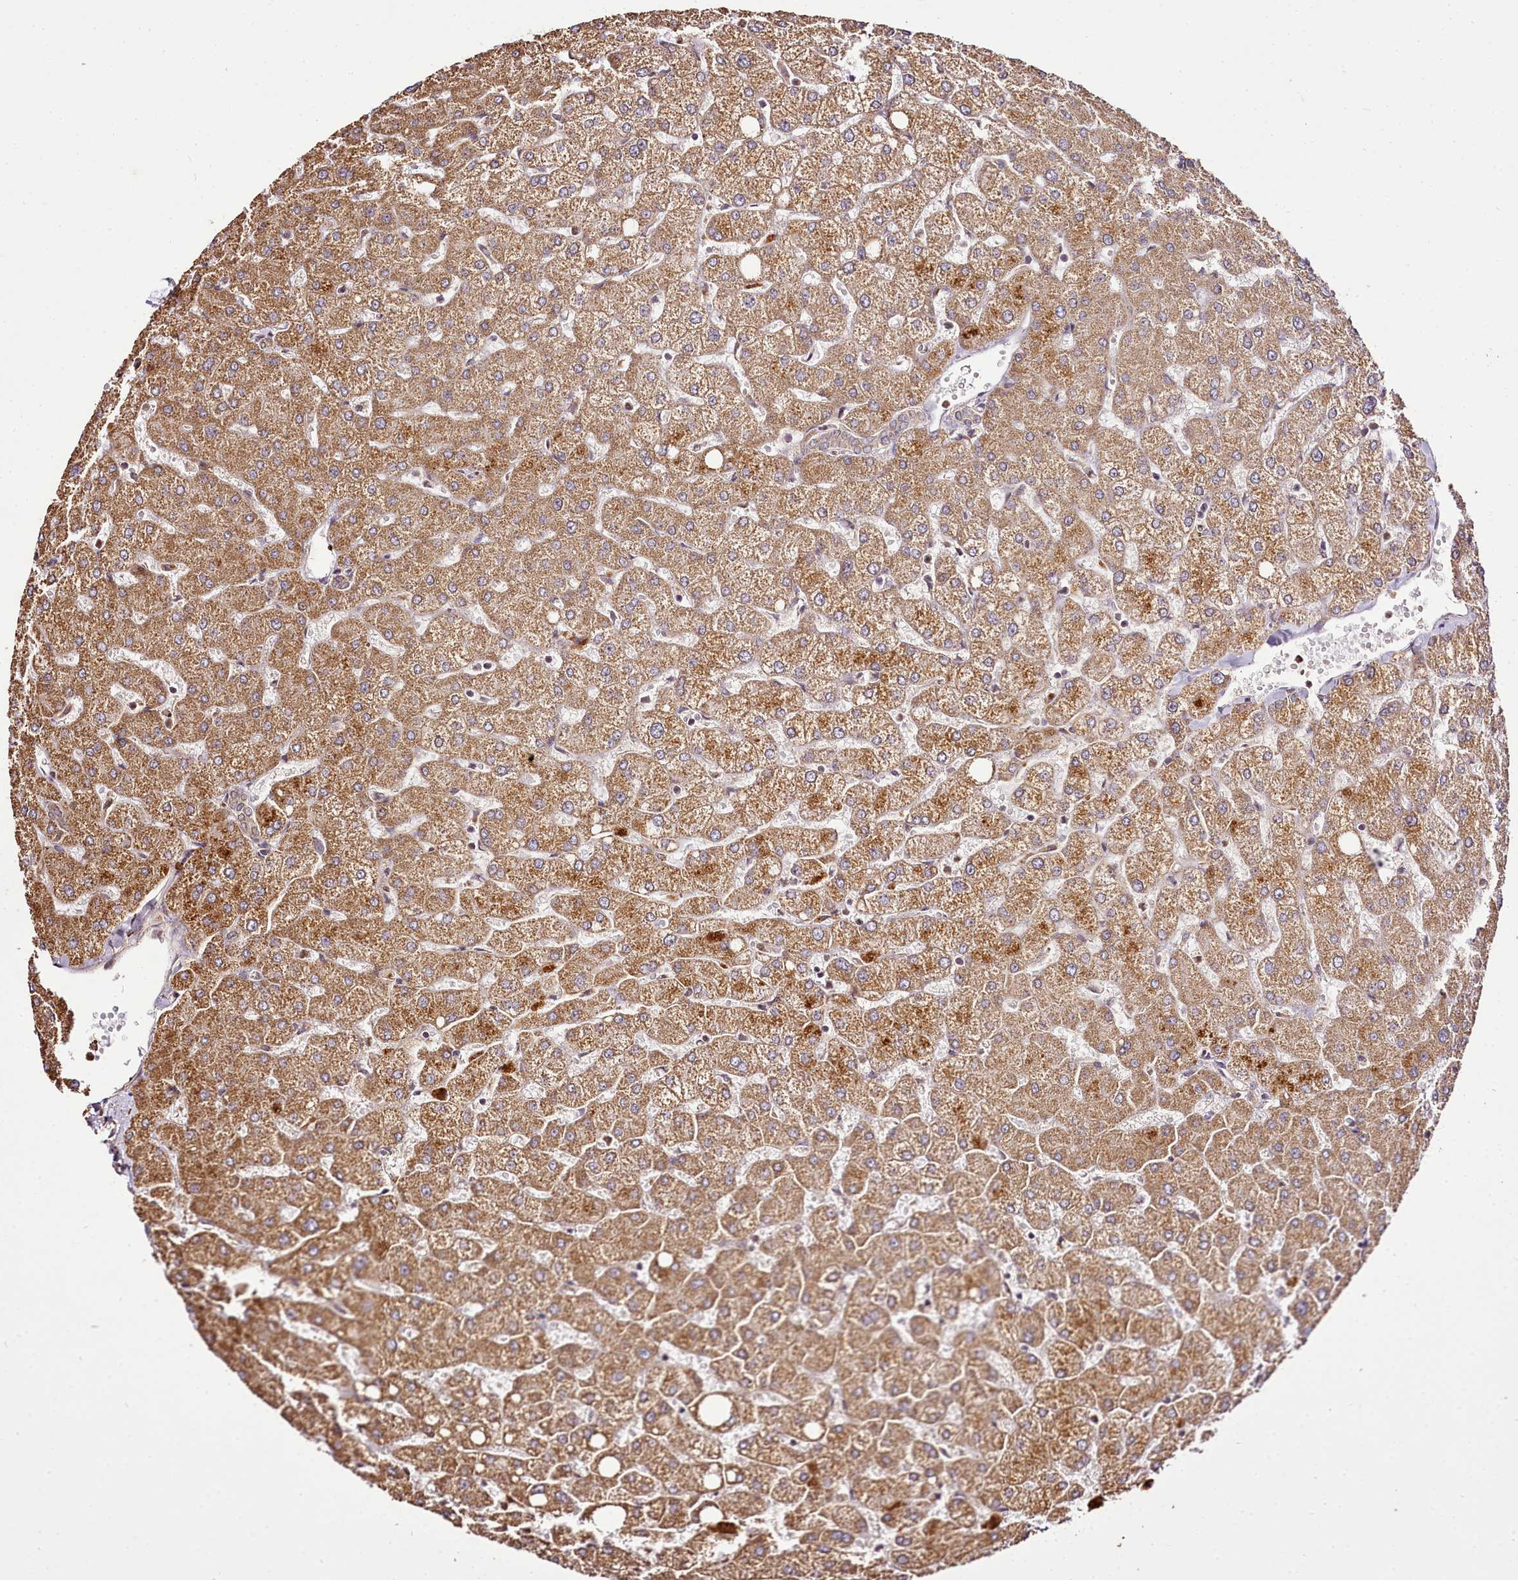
{"staining": {"intensity": "negative", "quantity": "none", "location": "none"}, "tissue": "liver", "cell_type": "Cholangiocytes", "image_type": "normal", "snomed": [{"axis": "morphology", "description": "Normal tissue, NOS"}, {"axis": "topography", "description": "Liver"}], "caption": "IHC image of benign liver: liver stained with DAB (3,3'-diaminobenzidine) demonstrates no significant protein staining in cholangiocytes.", "gene": "EDIL3", "patient": {"sex": "female", "age": 54}}